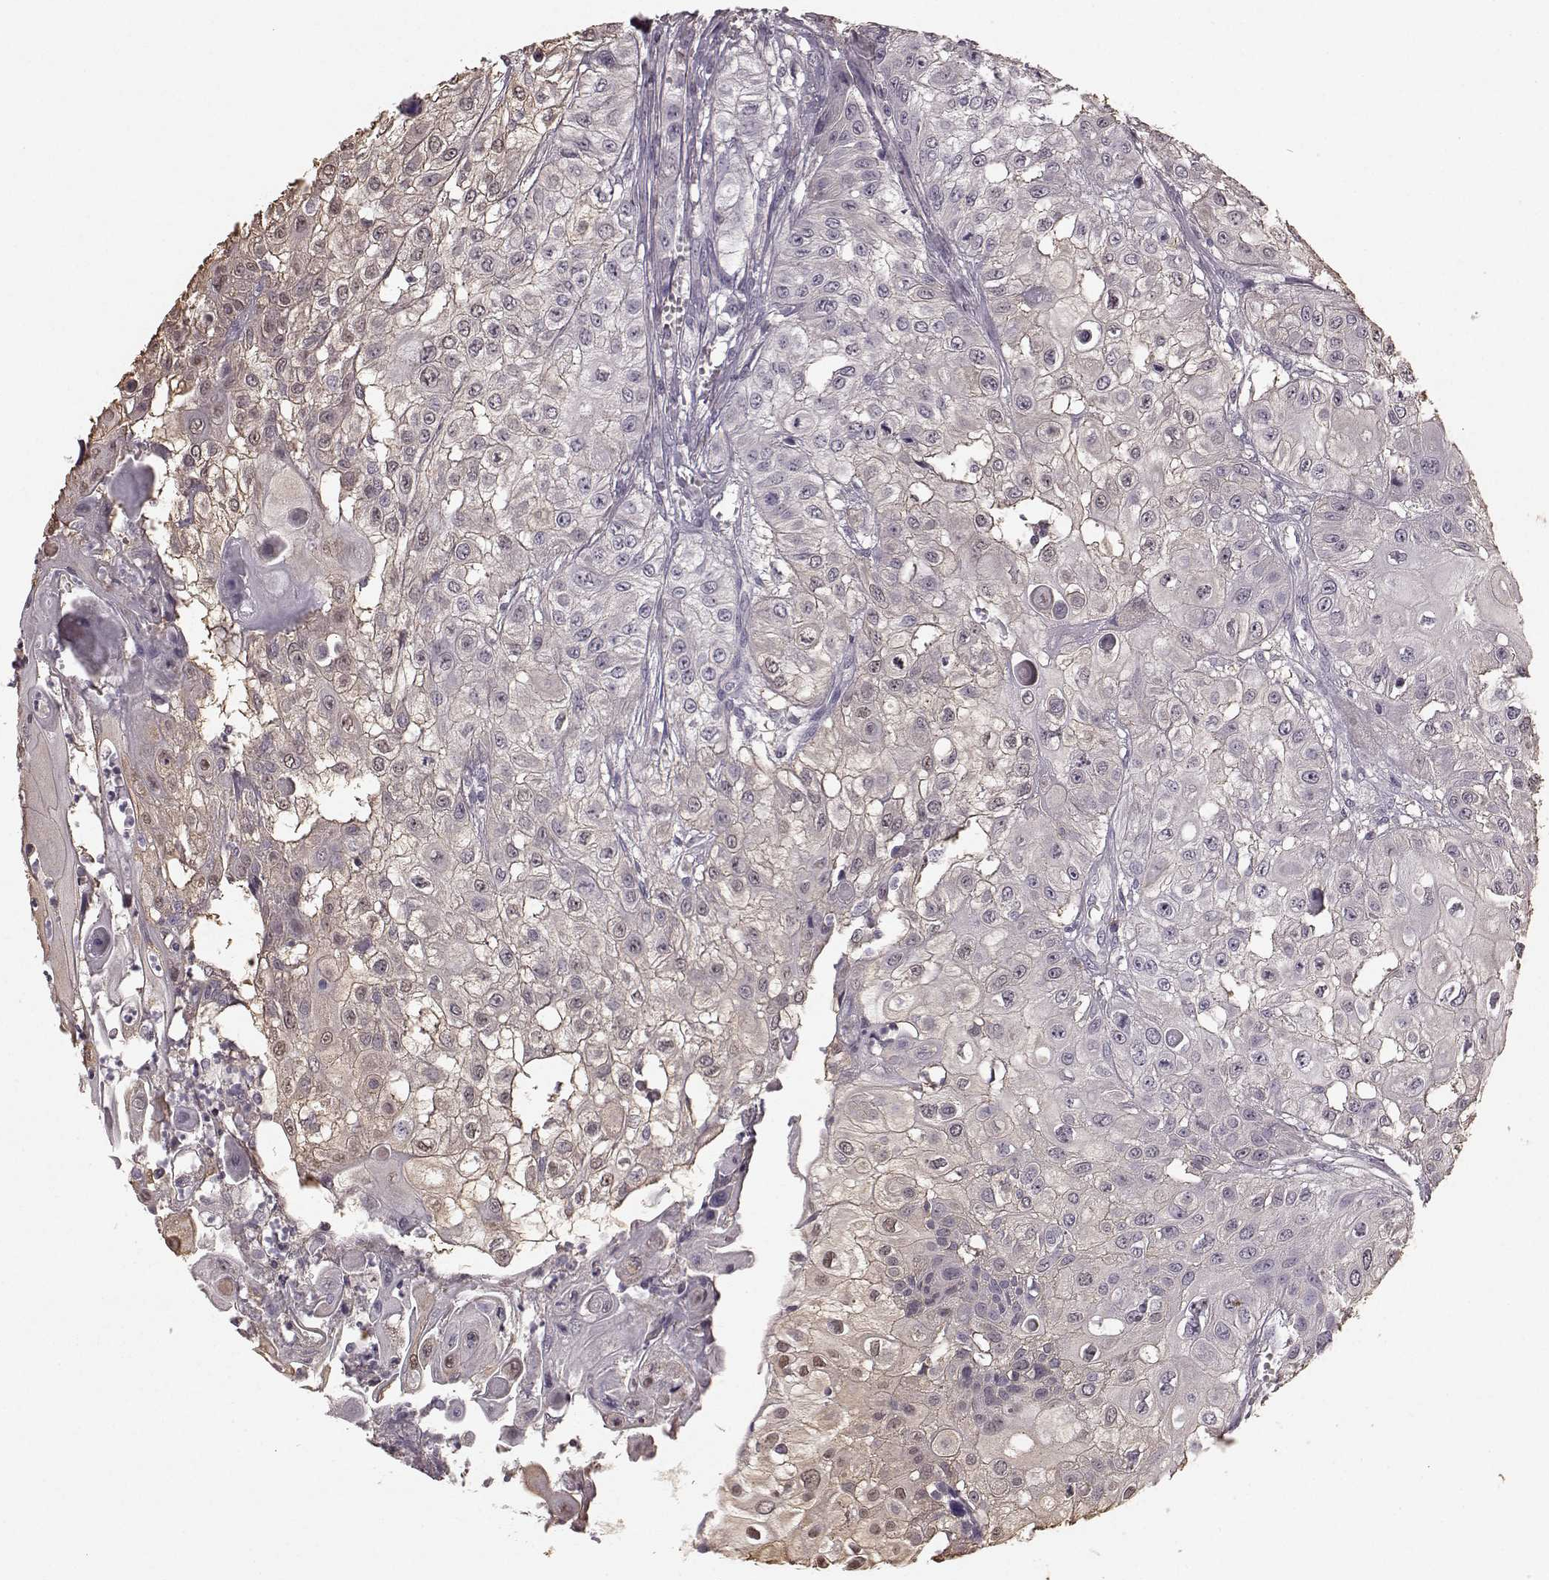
{"staining": {"intensity": "weak", "quantity": "<25%", "location": "cytoplasmic/membranous"}, "tissue": "urothelial cancer", "cell_type": "Tumor cells", "image_type": "cancer", "snomed": [{"axis": "morphology", "description": "Urothelial carcinoma, High grade"}, {"axis": "topography", "description": "Urinary bladder"}], "caption": "IHC of high-grade urothelial carcinoma shows no positivity in tumor cells.", "gene": "PDCD1", "patient": {"sex": "female", "age": 79}}